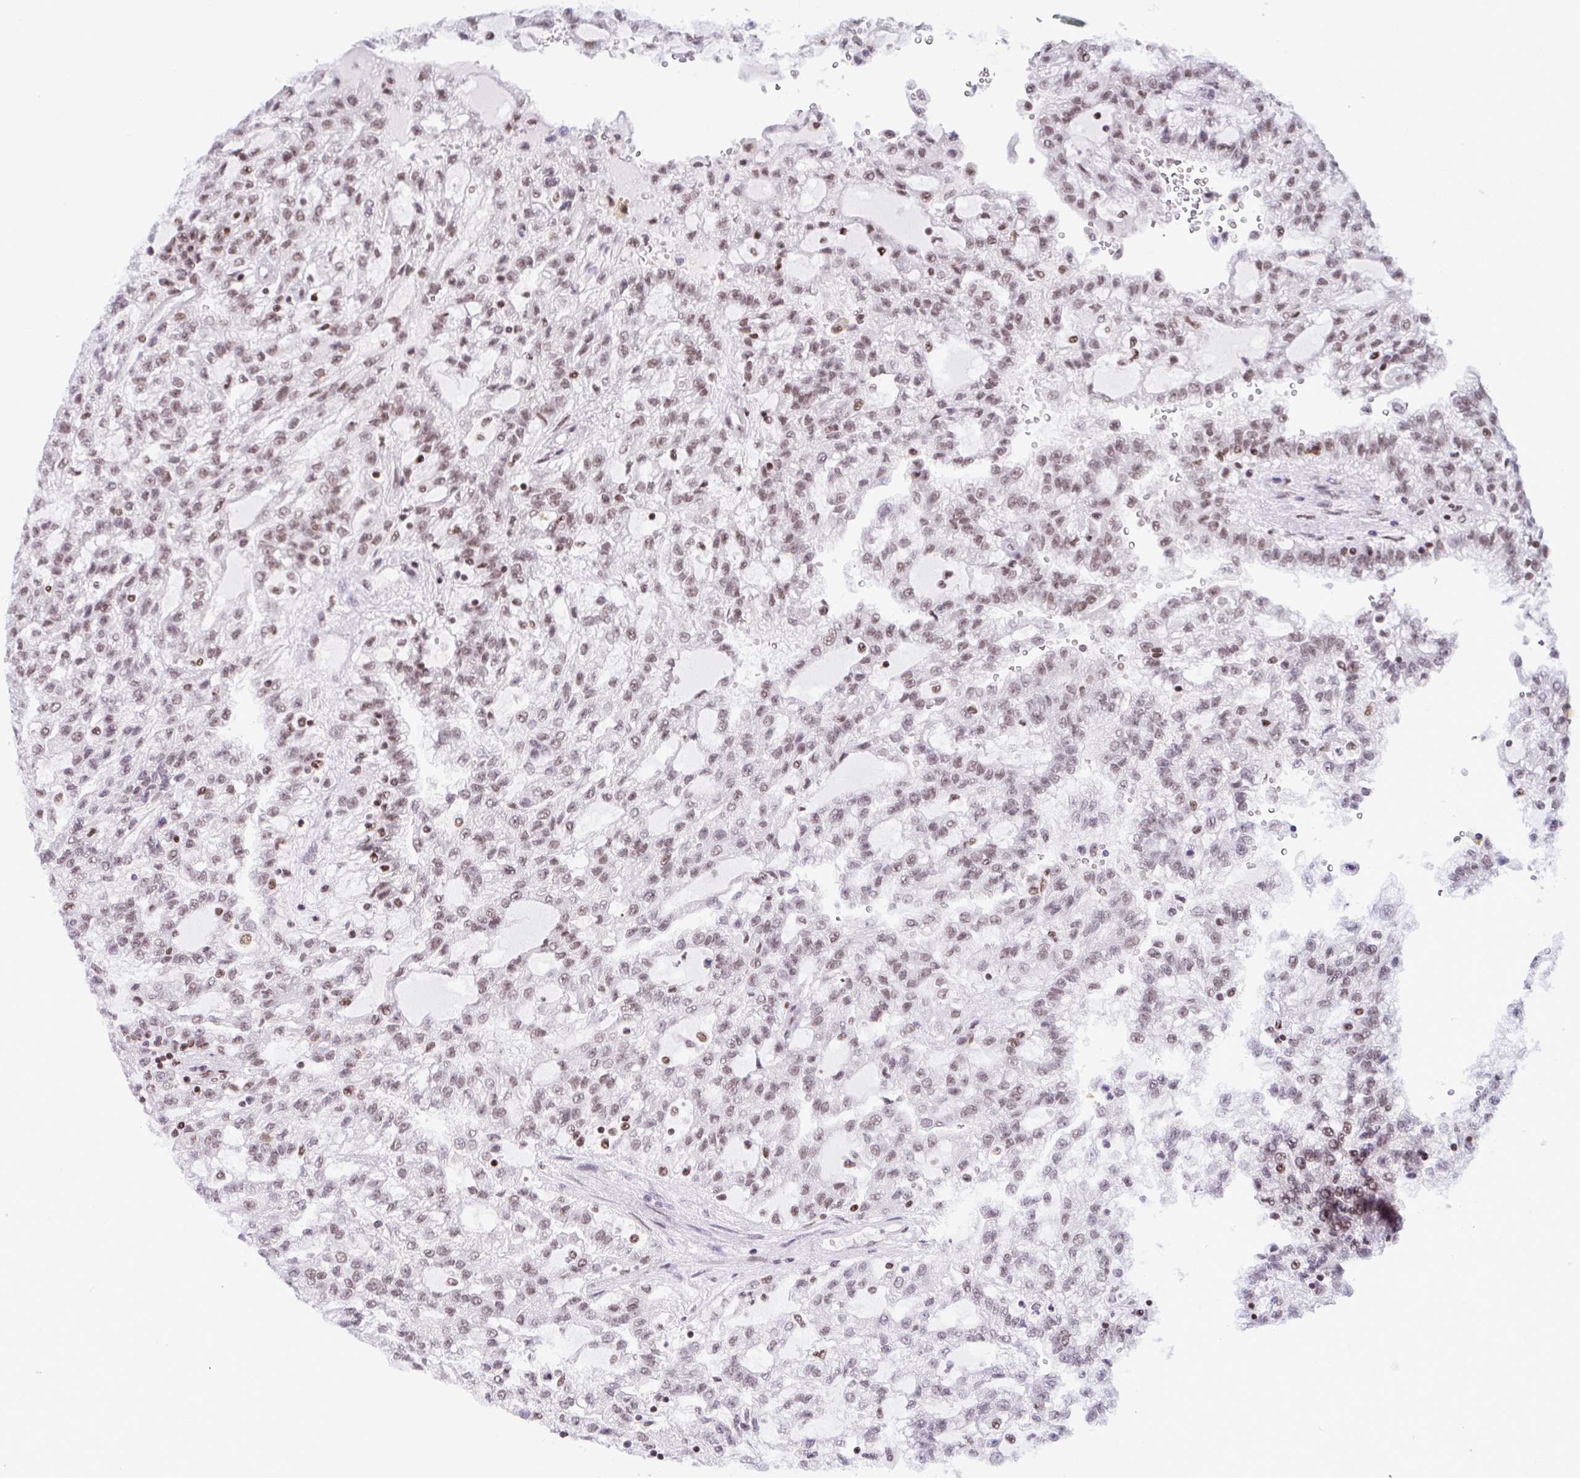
{"staining": {"intensity": "moderate", "quantity": ">75%", "location": "nuclear"}, "tissue": "renal cancer", "cell_type": "Tumor cells", "image_type": "cancer", "snomed": [{"axis": "morphology", "description": "Adenocarcinoma, NOS"}, {"axis": "topography", "description": "Kidney"}], "caption": "Immunohistochemical staining of renal adenocarcinoma reveals medium levels of moderate nuclear staining in approximately >75% of tumor cells.", "gene": "DR1", "patient": {"sex": "male", "age": 63}}